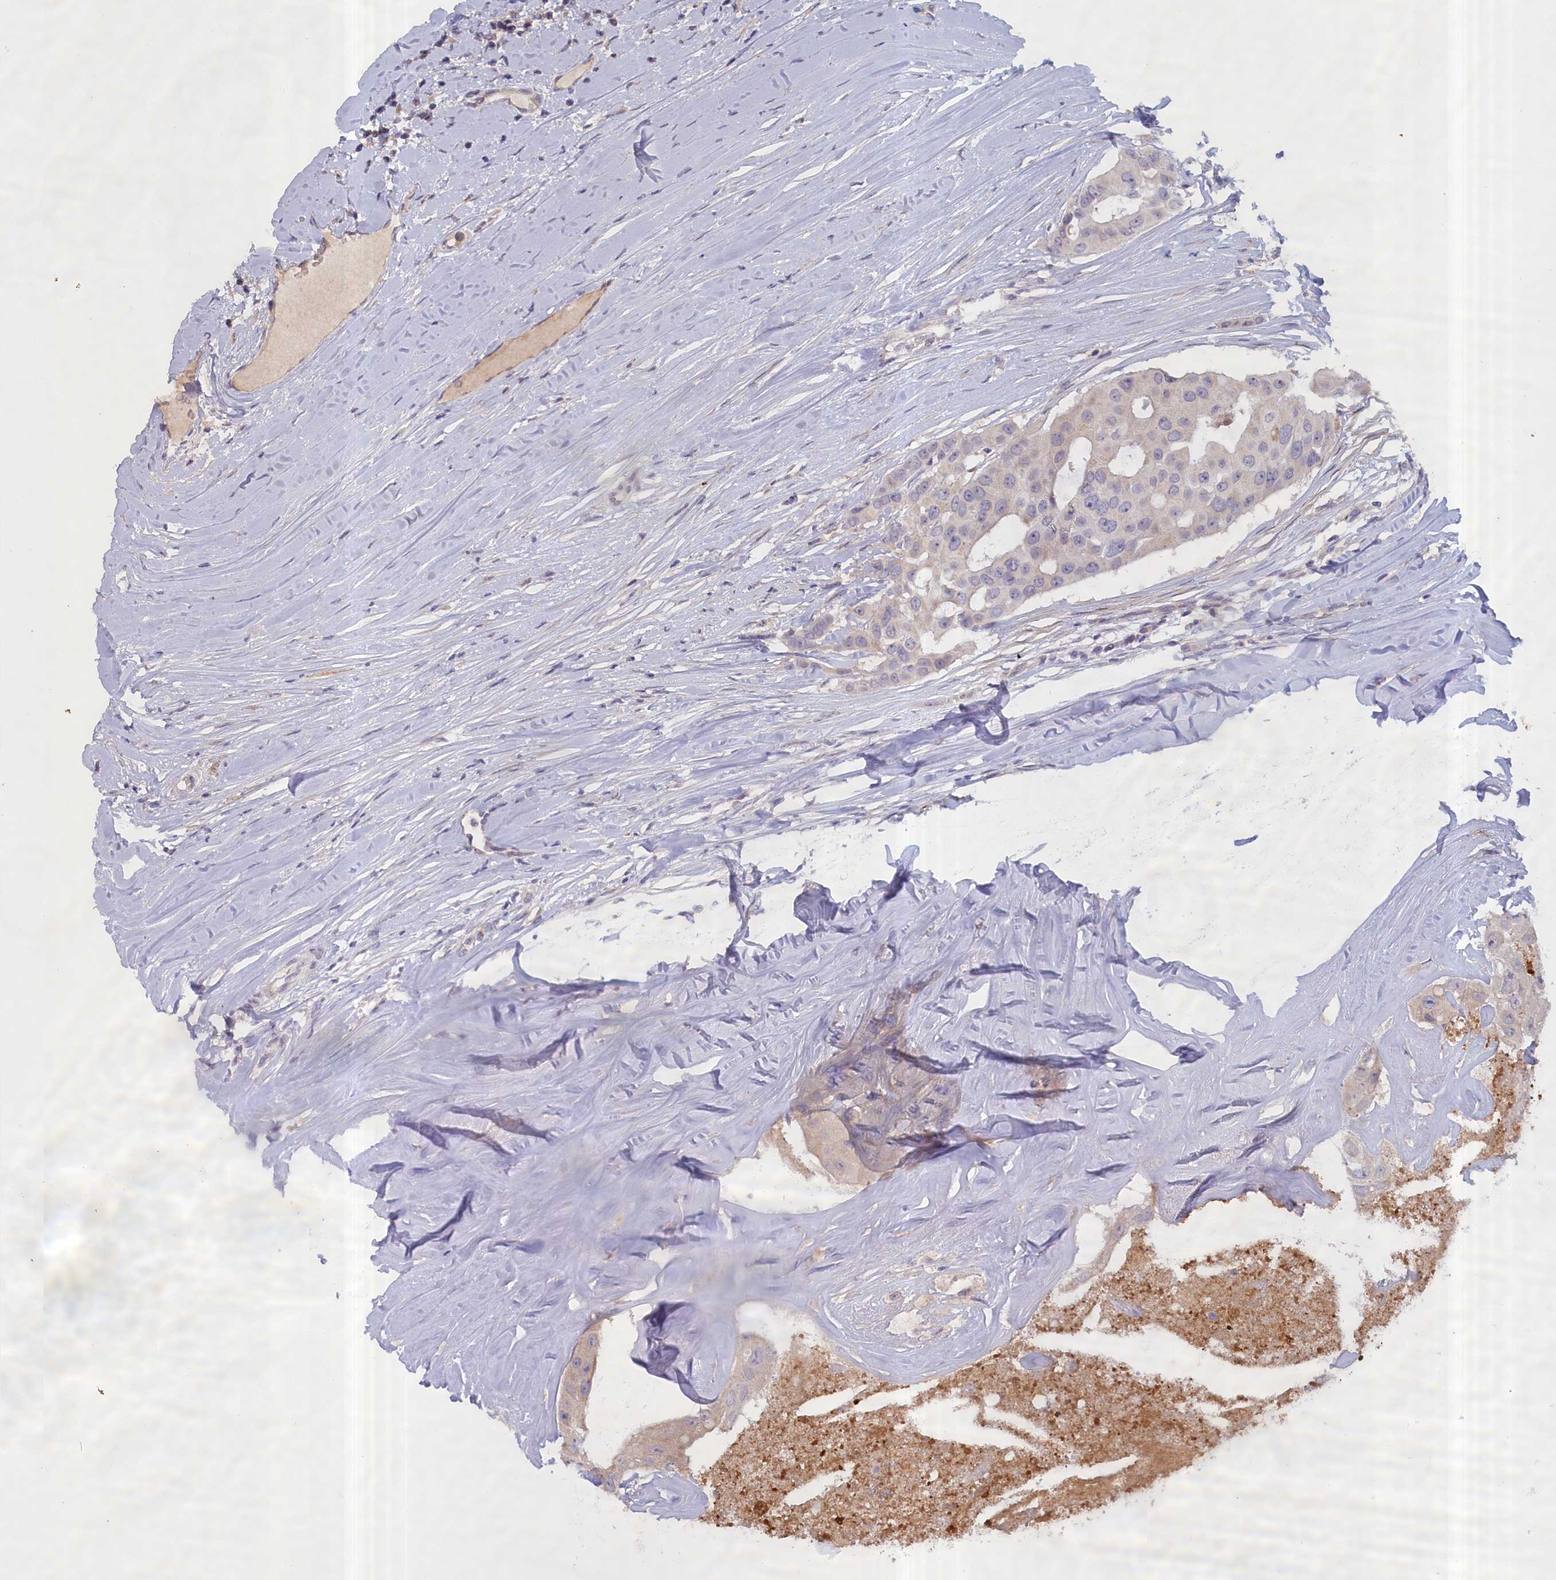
{"staining": {"intensity": "negative", "quantity": "none", "location": "none"}, "tissue": "head and neck cancer", "cell_type": "Tumor cells", "image_type": "cancer", "snomed": [{"axis": "morphology", "description": "Adenocarcinoma, NOS"}, {"axis": "morphology", "description": "Adenocarcinoma, metastatic, NOS"}, {"axis": "topography", "description": "Head-Neck"}], "caption": "Image shows no significant protein staining in tumor cells of metastatic adenocarcinoma (head and neck). Nuclei are stained in blue.", "gene": "IGFALS", "patient": {"sex": "male", "age": 75}}